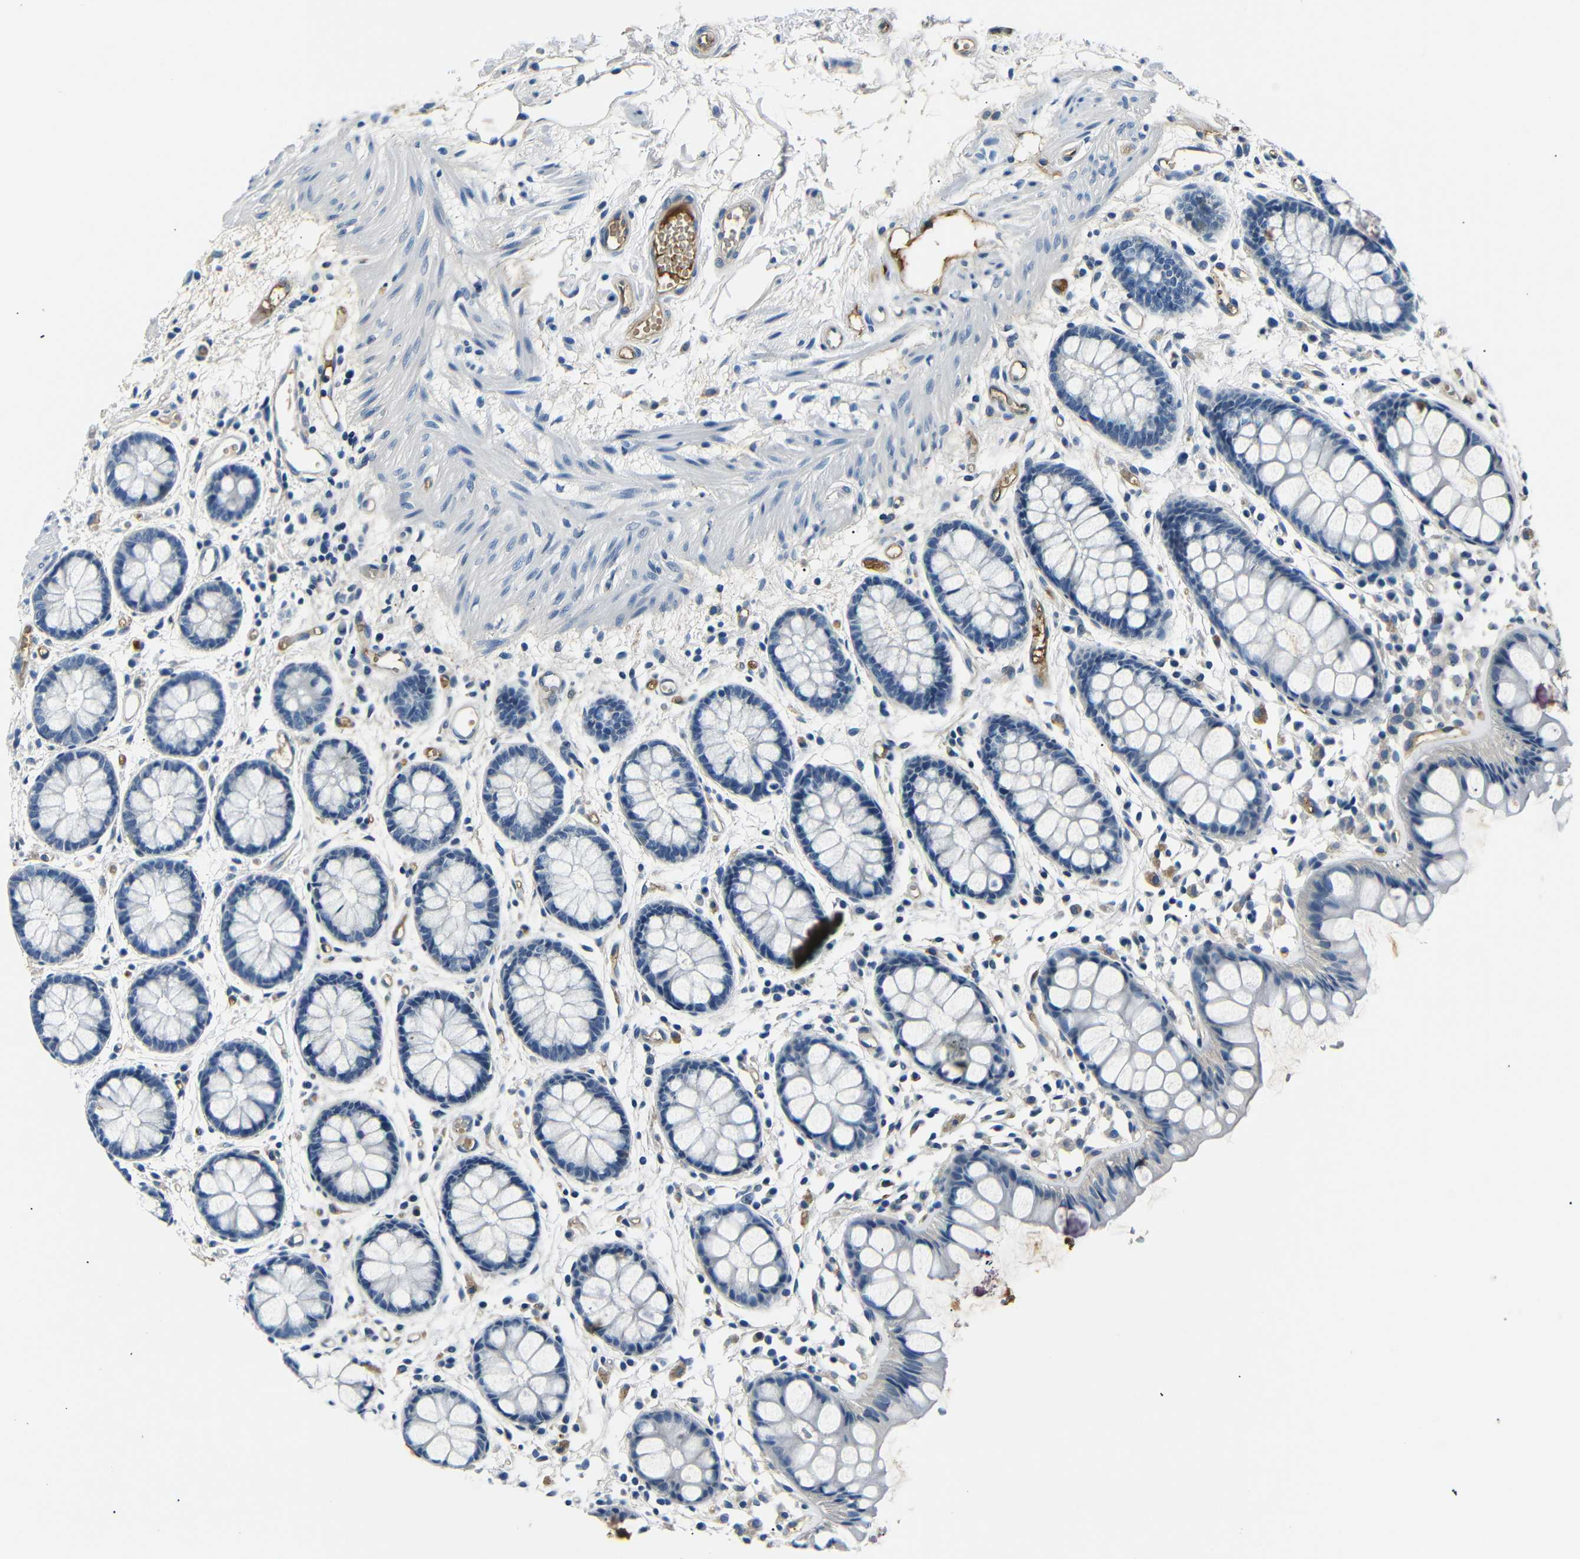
{"staining": {"intensity": "moderate", "quantity": "<25%", "location": "cytoplasmic/membranous"}, "tissue": "rectum", "cell_type": "Glandular cells", "image_type": "normal", "snomed": [{"axis": "morphology", "description": "Normal tissue, NOS"}, {"axis": "topography", "description": "Rectum"}], "caption": "Protein expression analysis of benign human rectum reveals moderate cytoplasmic/membranous expression in approximately <25% of glandular cells.", "gene": "LHCGR", "patient": {"sex": "female", "age": 66}}